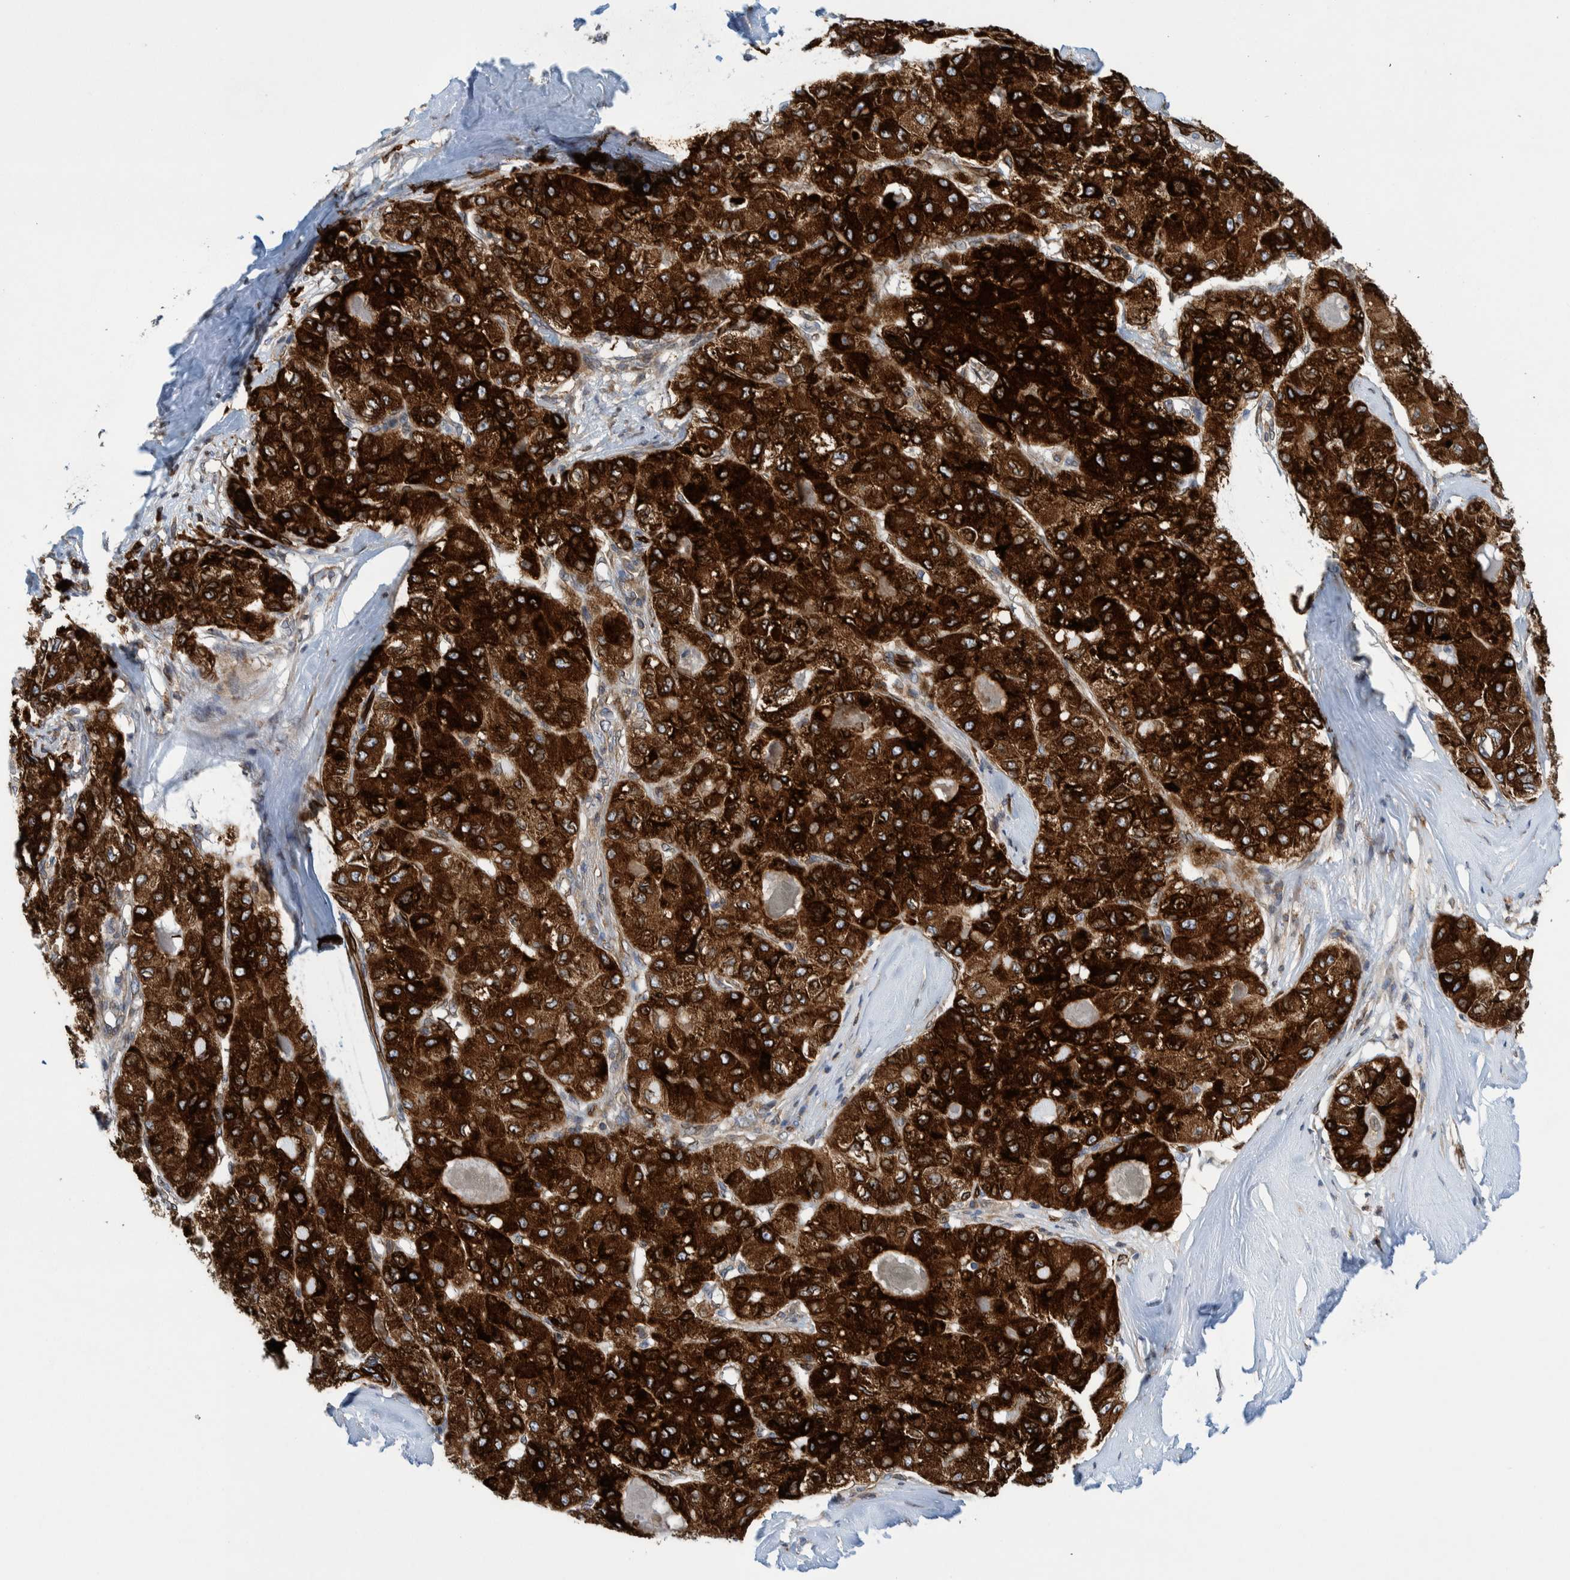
{"staining": {"intensity": "strong", "quantity": ">75%", "location": "cytoplasmic/membranous"}, "tissue": "liver cancer", "cell_type": "Tumor cells", "image_type": "cancer", "snomed": [{"axis": "morphology", "description": "Carcinoma, Hepatocellular, NOS"}, {"axis": "topography", "description": "Liver"}], "caption": "Immunohistochemistry image of liver hepatocellular carcinoma stained for a protein (brown), which displays high levels of strong cytoplasmic/membranous positivity in approximately >75% of tumor cells.", "gene": "THEM6", "patient": {"sex": "male", "age": 80}}